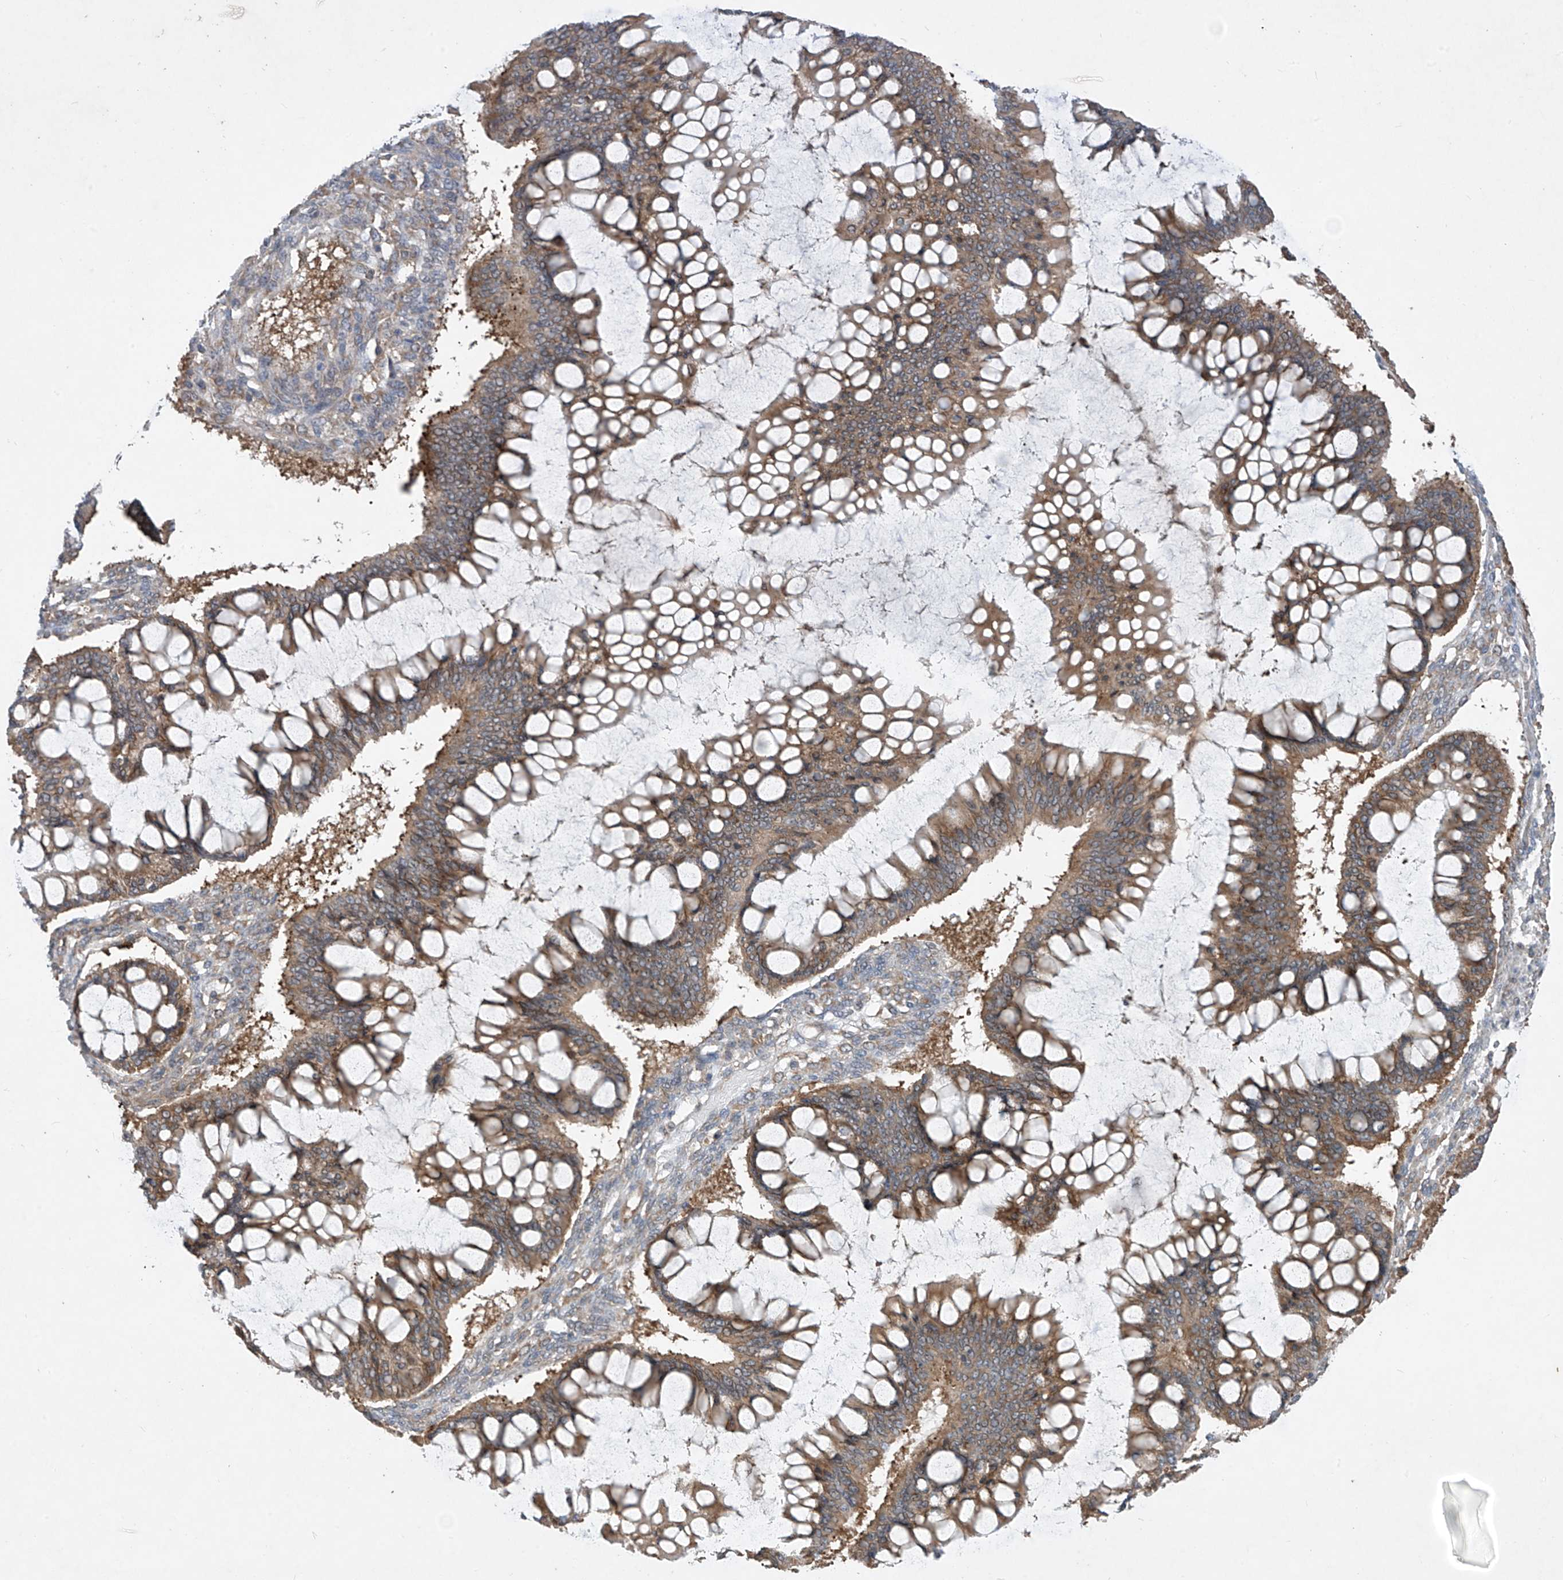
{"staining": {"intensity": "weak", "quantity": ">75%", "location": "cytoplasmic/membranous"}, "tissue": "ovarian cancer", "cell_type": "Tumor cells", "image_type": "cancer", "snomed": [{"axis": "morphology", "description": "Cystadenocarcinoma, mucinous, NOS"}, {"axis": "topography", "description": "Ovary"}], "caption": "Immunohistochemistry (DAB) staining of human ovarian mucinous cystadenocarcinoma exhibits weak cytoplasmic/membranous protein expression in about >75% of tumor cells.", "gene": "RPL34", "patient": {"sex": "female", "age": 73}}